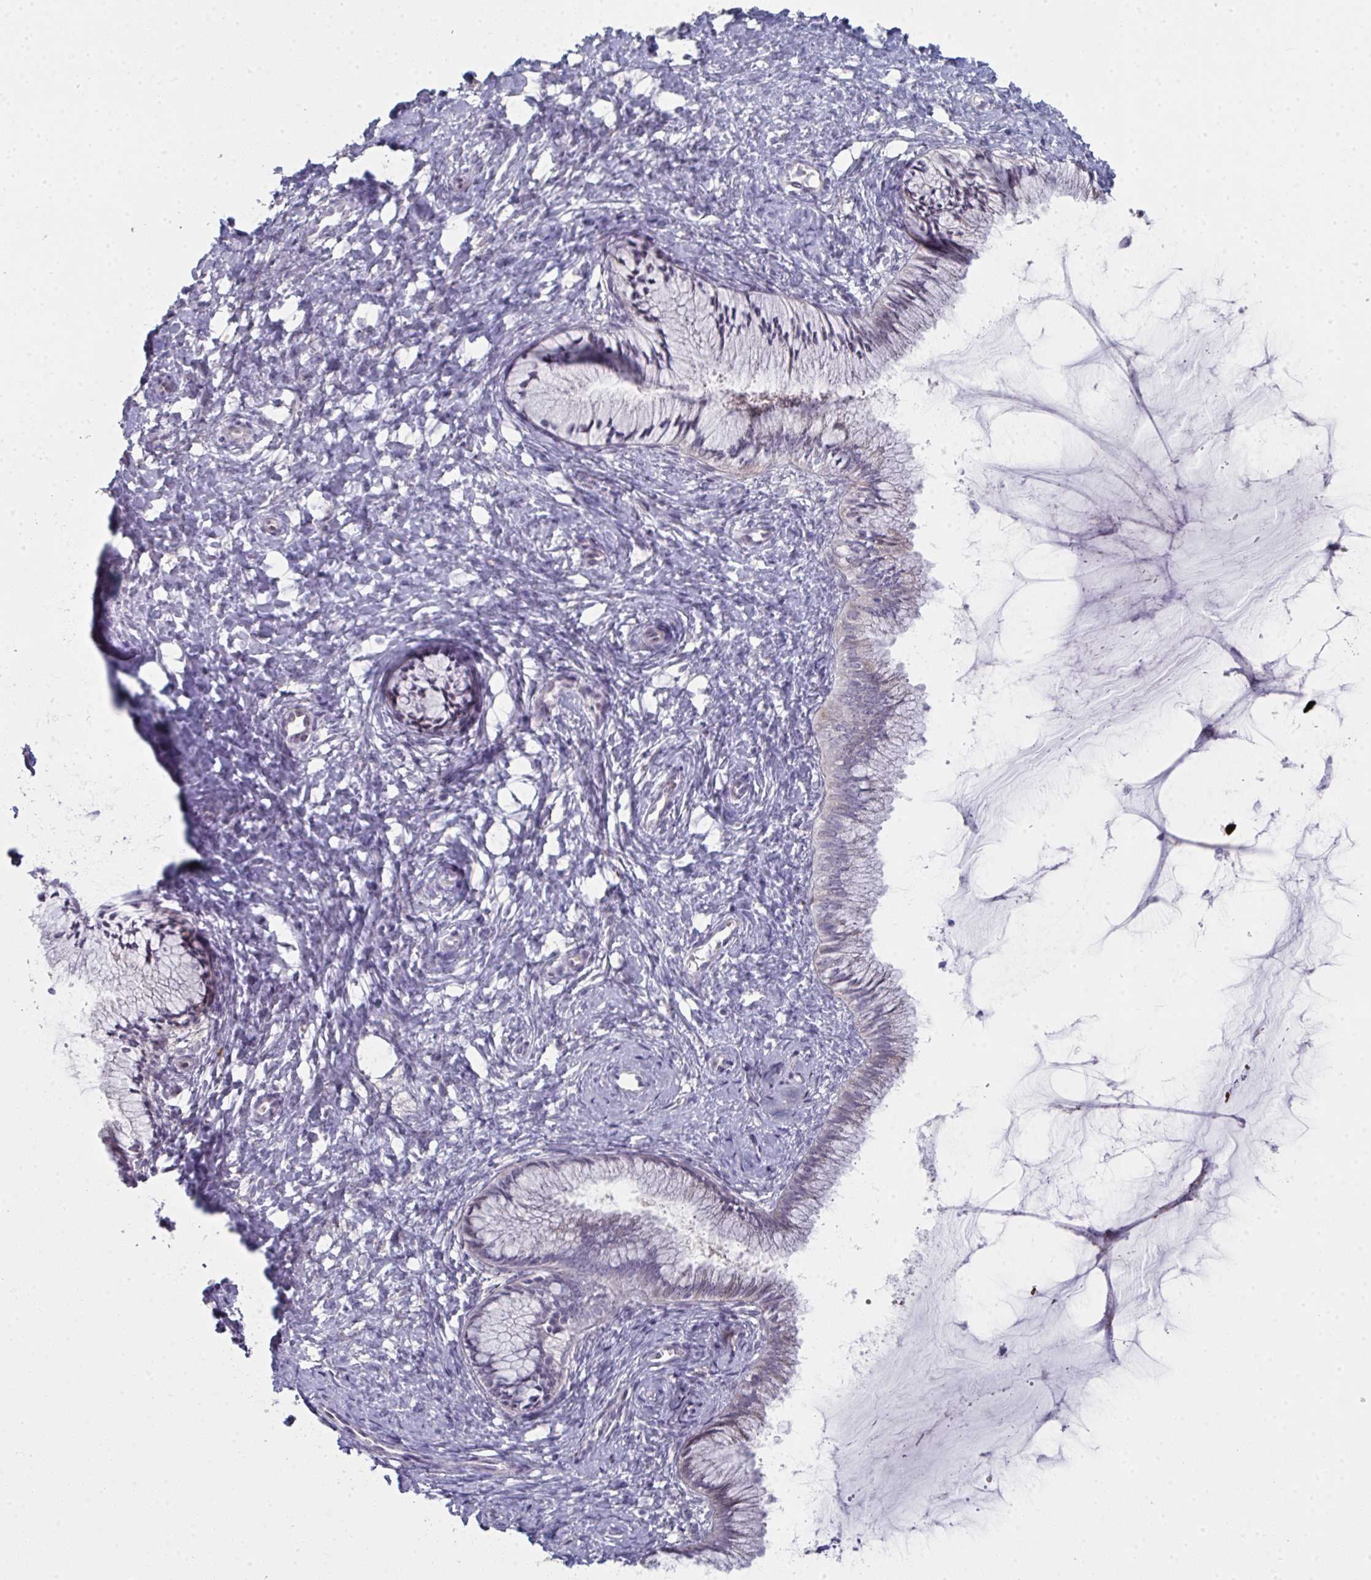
{"staining": {"intensity": "weak", "quantity": "<25%", "location": "cytoplasmic/membranous"}, "tissue": "cervix", "cell_type": "Glandular cells", "image_type": "normal", "snomed": [{"axis": "morphology", "description": "Normal tissue, NOS"}, {"axis": "topography", "description": "Cervix"}], "caption": "IHC image of benign cervix: cervix stained with DAB shows no significant protein staining in glandular cells. Nuclei are stained in blue.", "gene": "A1CF", "patient": {"sex": "female", "age": 37}}